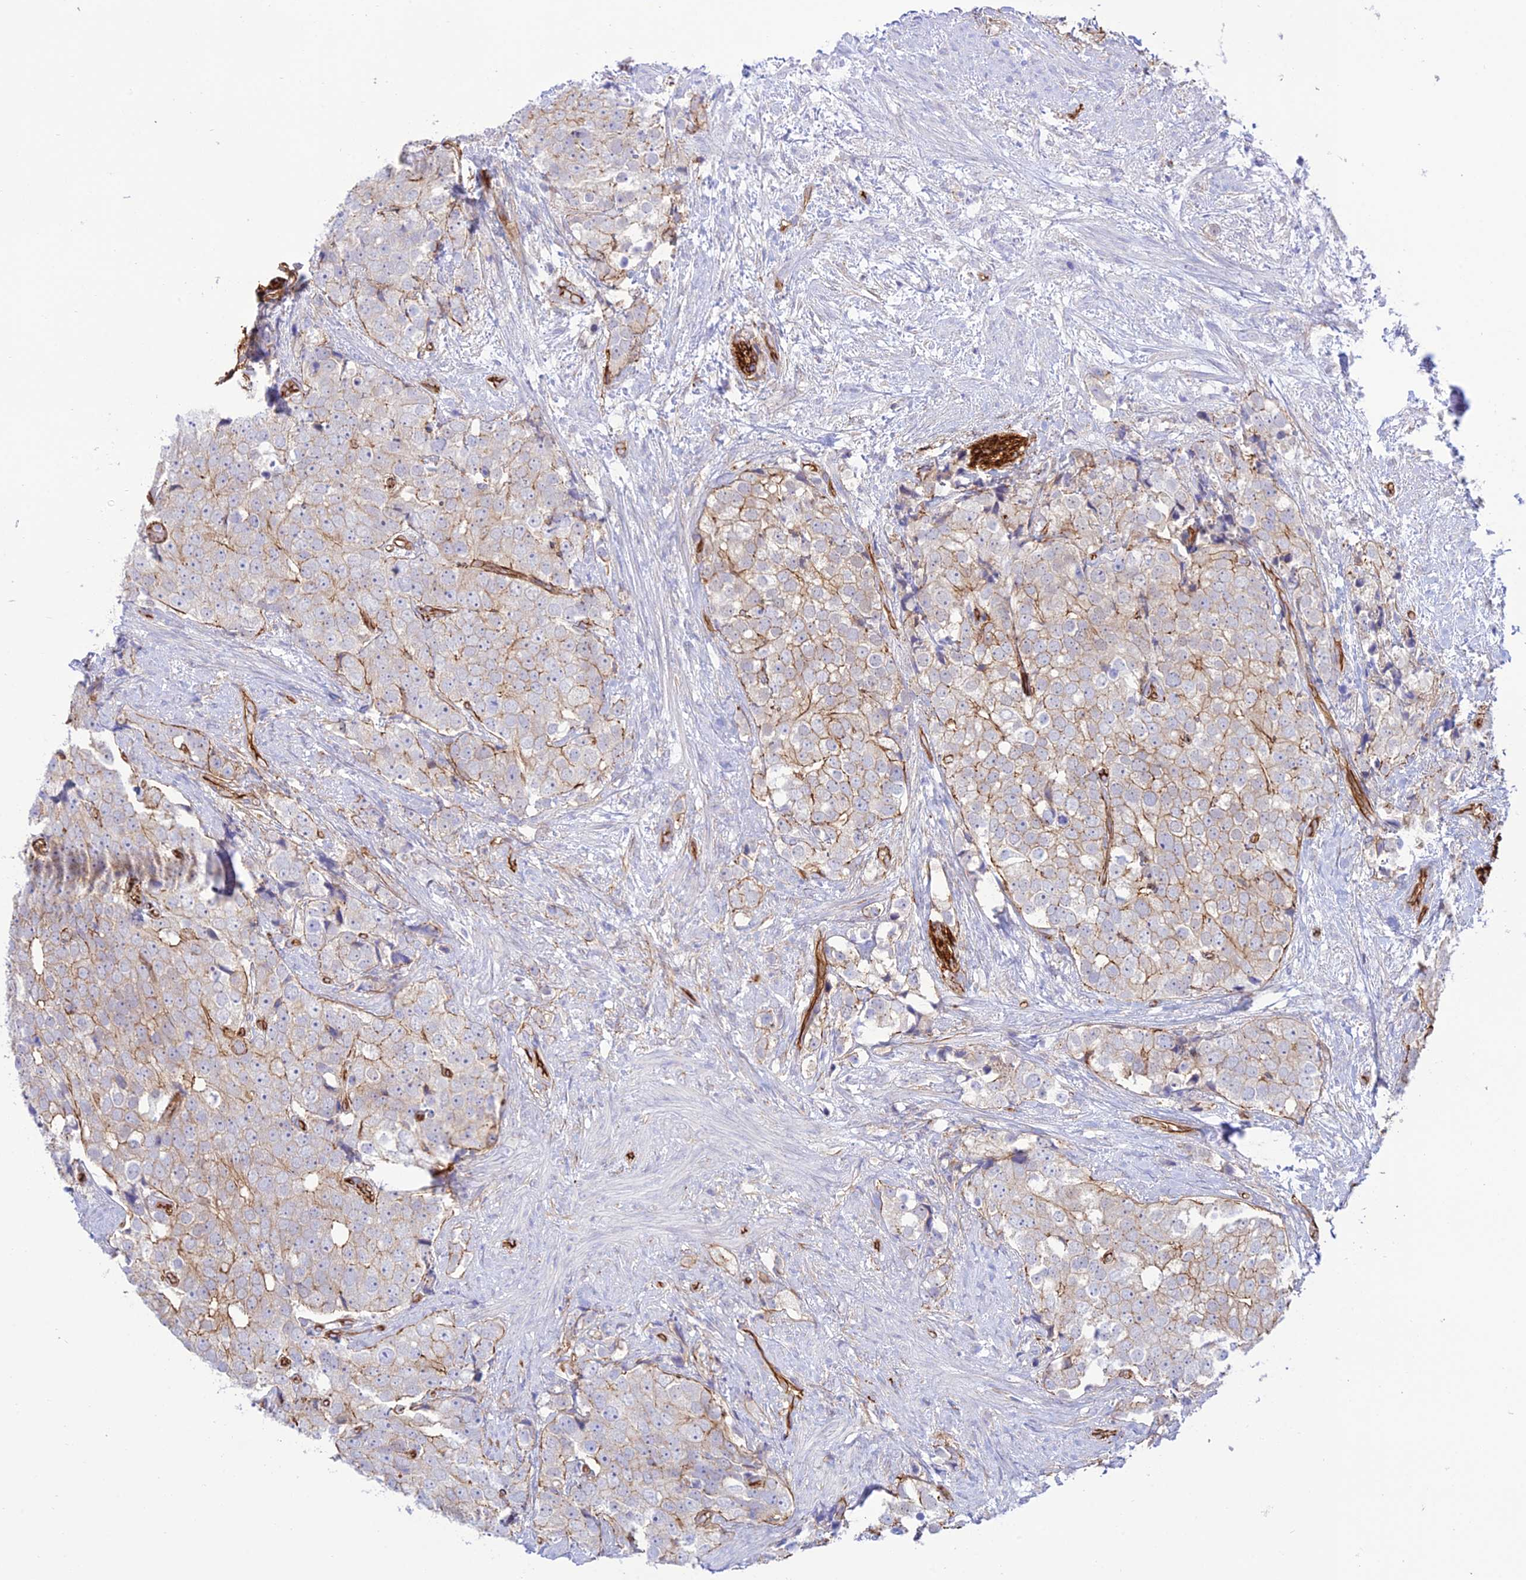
{"staining": {"intensity": "weak", "quantity": "<25%", "location": "cytoplasmic/membranous"}, "tissue": "prostate cancer", "cell_type": "Tumor cells", "image_type": "cancer", "snomed": [{"axis": "morphology", "description": "Adenocarcinoma, High grade"}, {"axis": "topography", "description": "Prostate"}], "caption": "Immunohistochemical staining of high-grade adenocarcinoma (prostate) reveals no significant positivity in tumor cells. (Brightfield microscopy of DAB immunohistochemistry (IHC) at high magnification).", "gene": "YPEL5", "patient": {"sex": "male", "age": 49}}